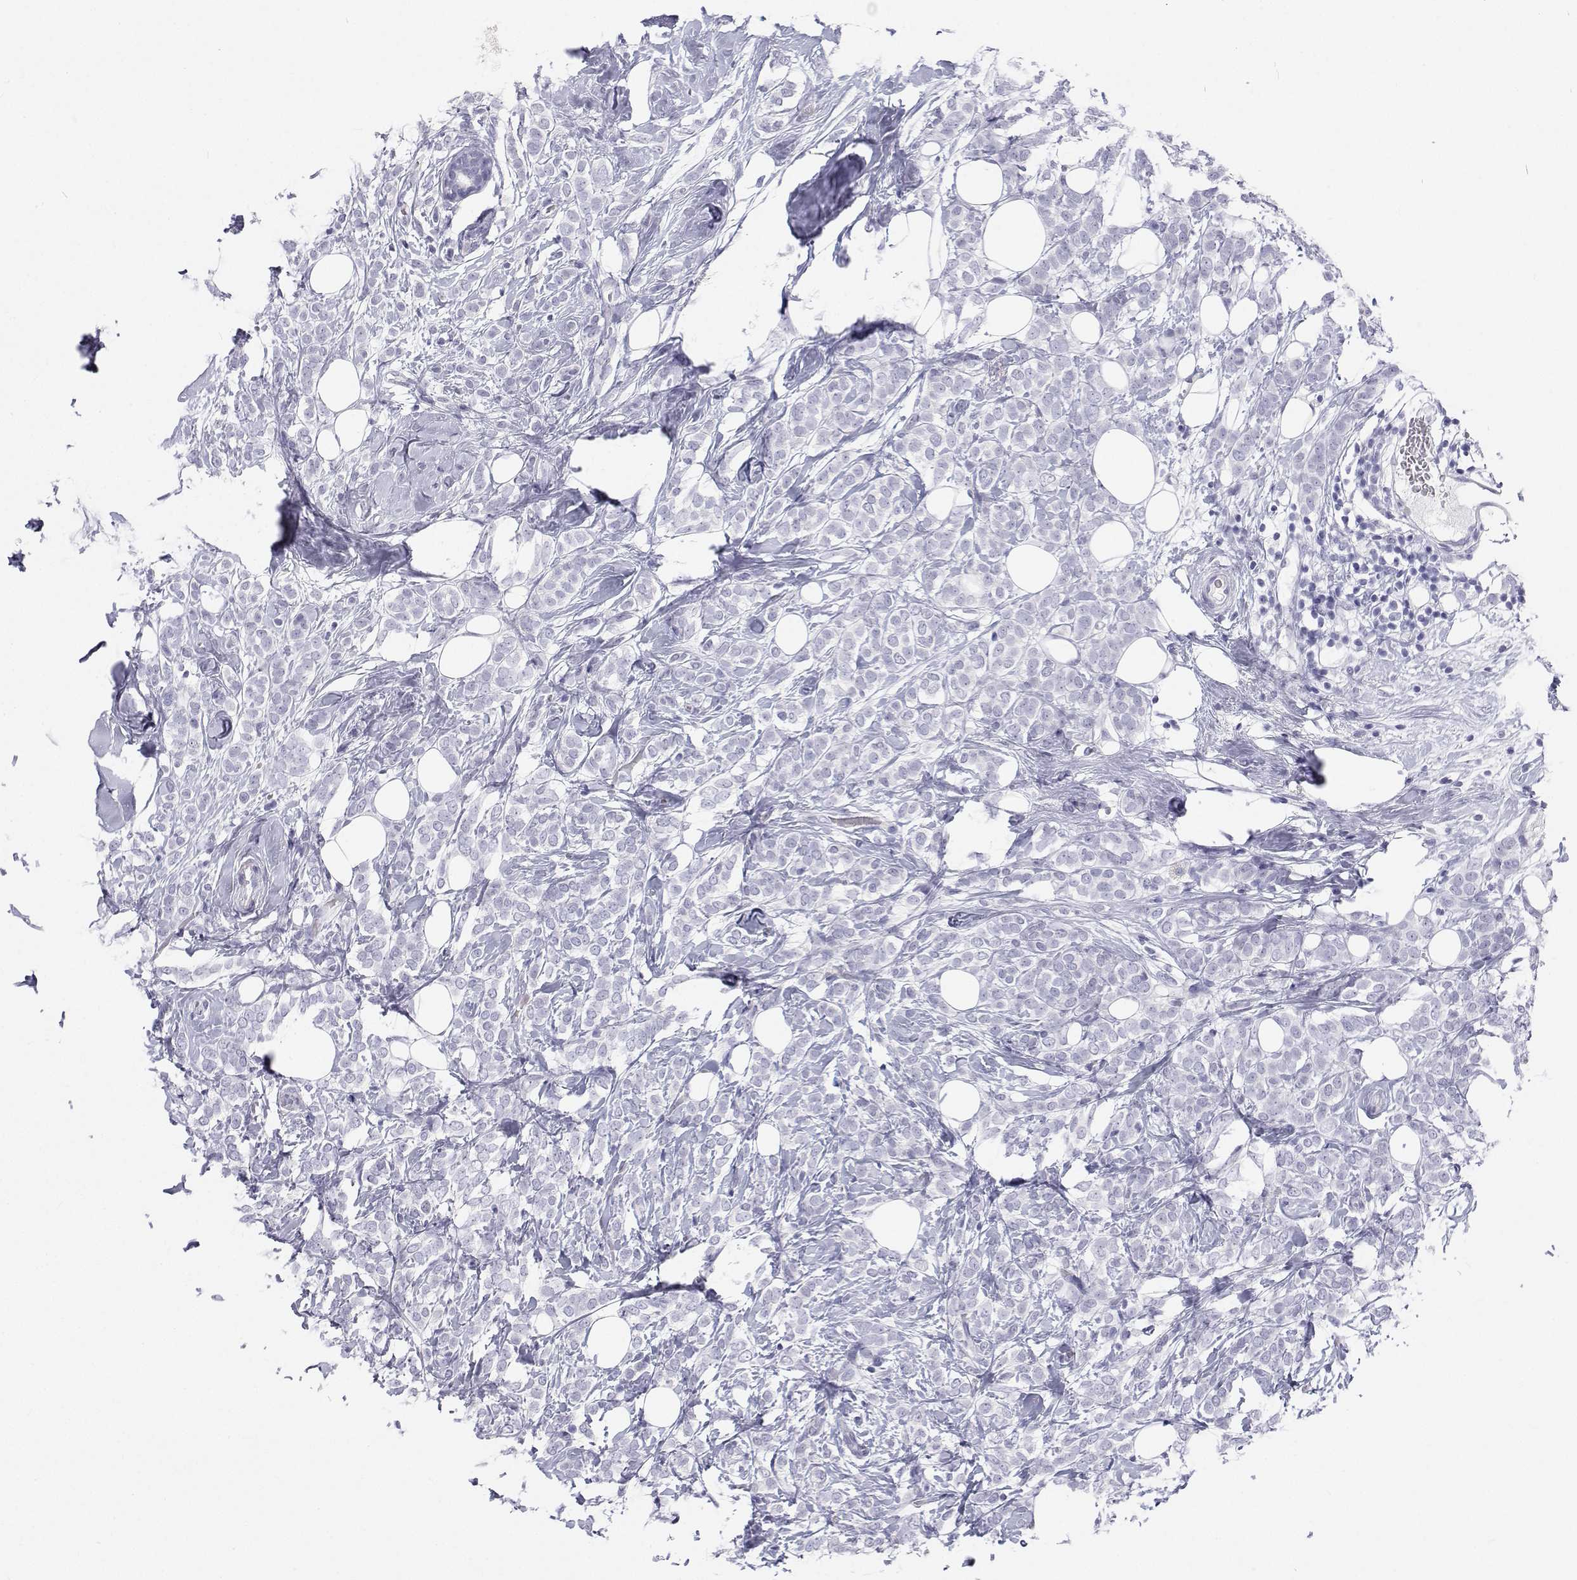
{"staining": {"intensity": "negative", "quantity": "none", "location": "none"}, "tissue": "breast cancer", "cell_type": "Tumor cells", "image_type": "cancer", "snomed": [{"axis": "morphology", "description": "Lobular carcinoma"}, {"axis": "topography", "description": "Breast"}], "caption": "This micrograph is of breast cancer stained with IHC to label a protein in brown with the nuclei are counter-stained blue. There is no positivity in tumor cells. (DAB immunohistochemistry with hematoxylin counter stain).", "gene": "SFTPB", "patient": {"sex": "female", "age": 49}}